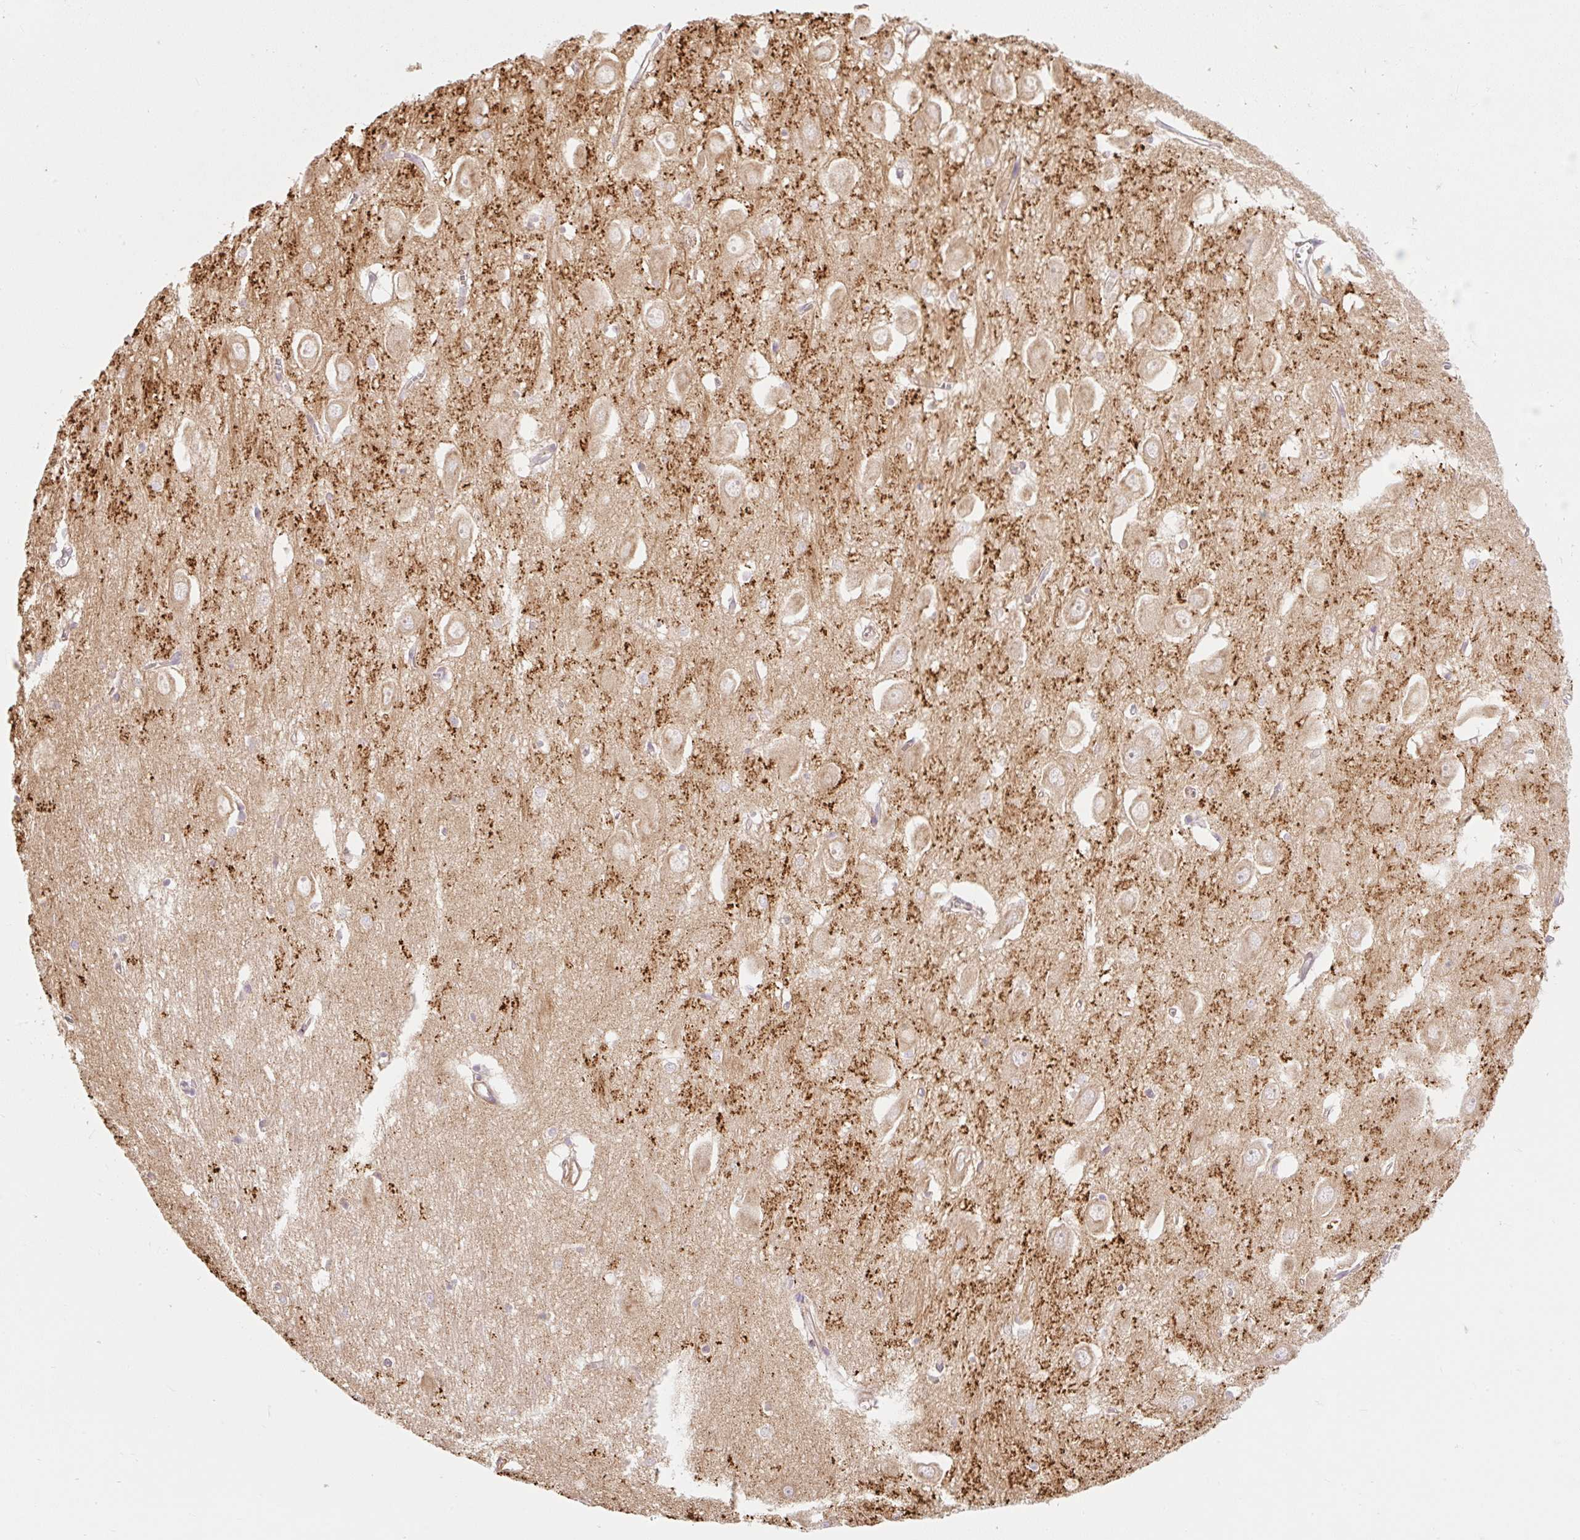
{"staining": {"intensity": "negative", "quantity": "none", "location": "none"}, "tissue": "hippocampus", "cell_type": "Glial cells", "image_type": "normal", "snomed": [{"axis": "morphology", "description": "Normal tissue, NOS"}, {"axis": "topography", "description": "Hippocampus"}], "caption": "This is a image of IHC staining of benign hippocampus, which shows no positivity in glial cells. (Stains: DAB (3,3'-diaminobenzidine) immunohistochemistry (IHC) with hematoxylin counter stain, Microscopy: brightfield microscopy at high magnification).", "gene": "EMC10", "patient": {"sex": "female", "age": 64}}